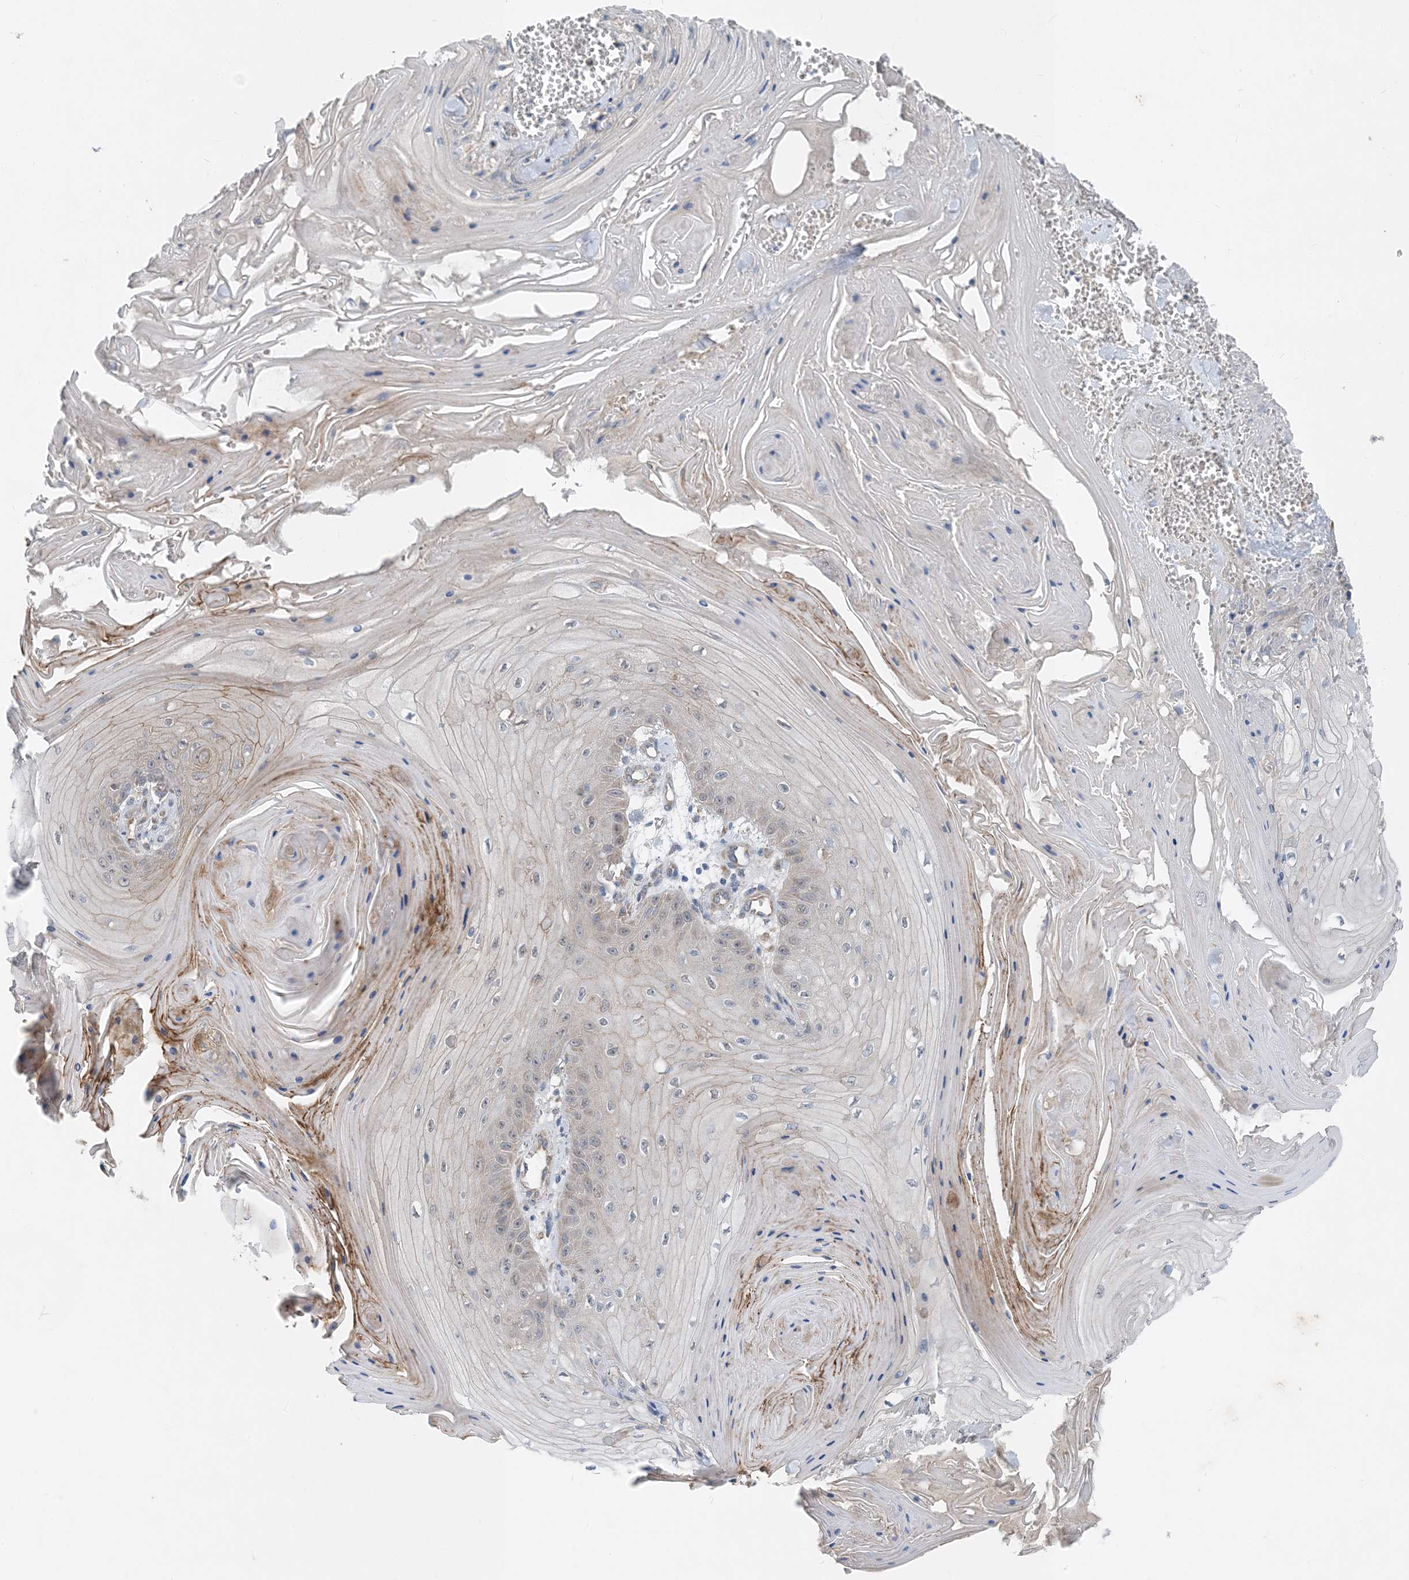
{"staining": {"intensity": "negative", "quantity": "none", "location": "none"}, "tissue": "skin cancer", "cell_type": "Tumor cells", "image_type": "cancer", "snomed": [{"axis": "morphology", "description": "Squamous cell carcinoma, NOS"}, {"axis": "topography", "description": "Skin"}], "caption": "The photomicrograph demonstrates no staining of tumor cells in skin cancer.", "gene": "DHX30", "patient": {"sex": "male", "age": 74}}